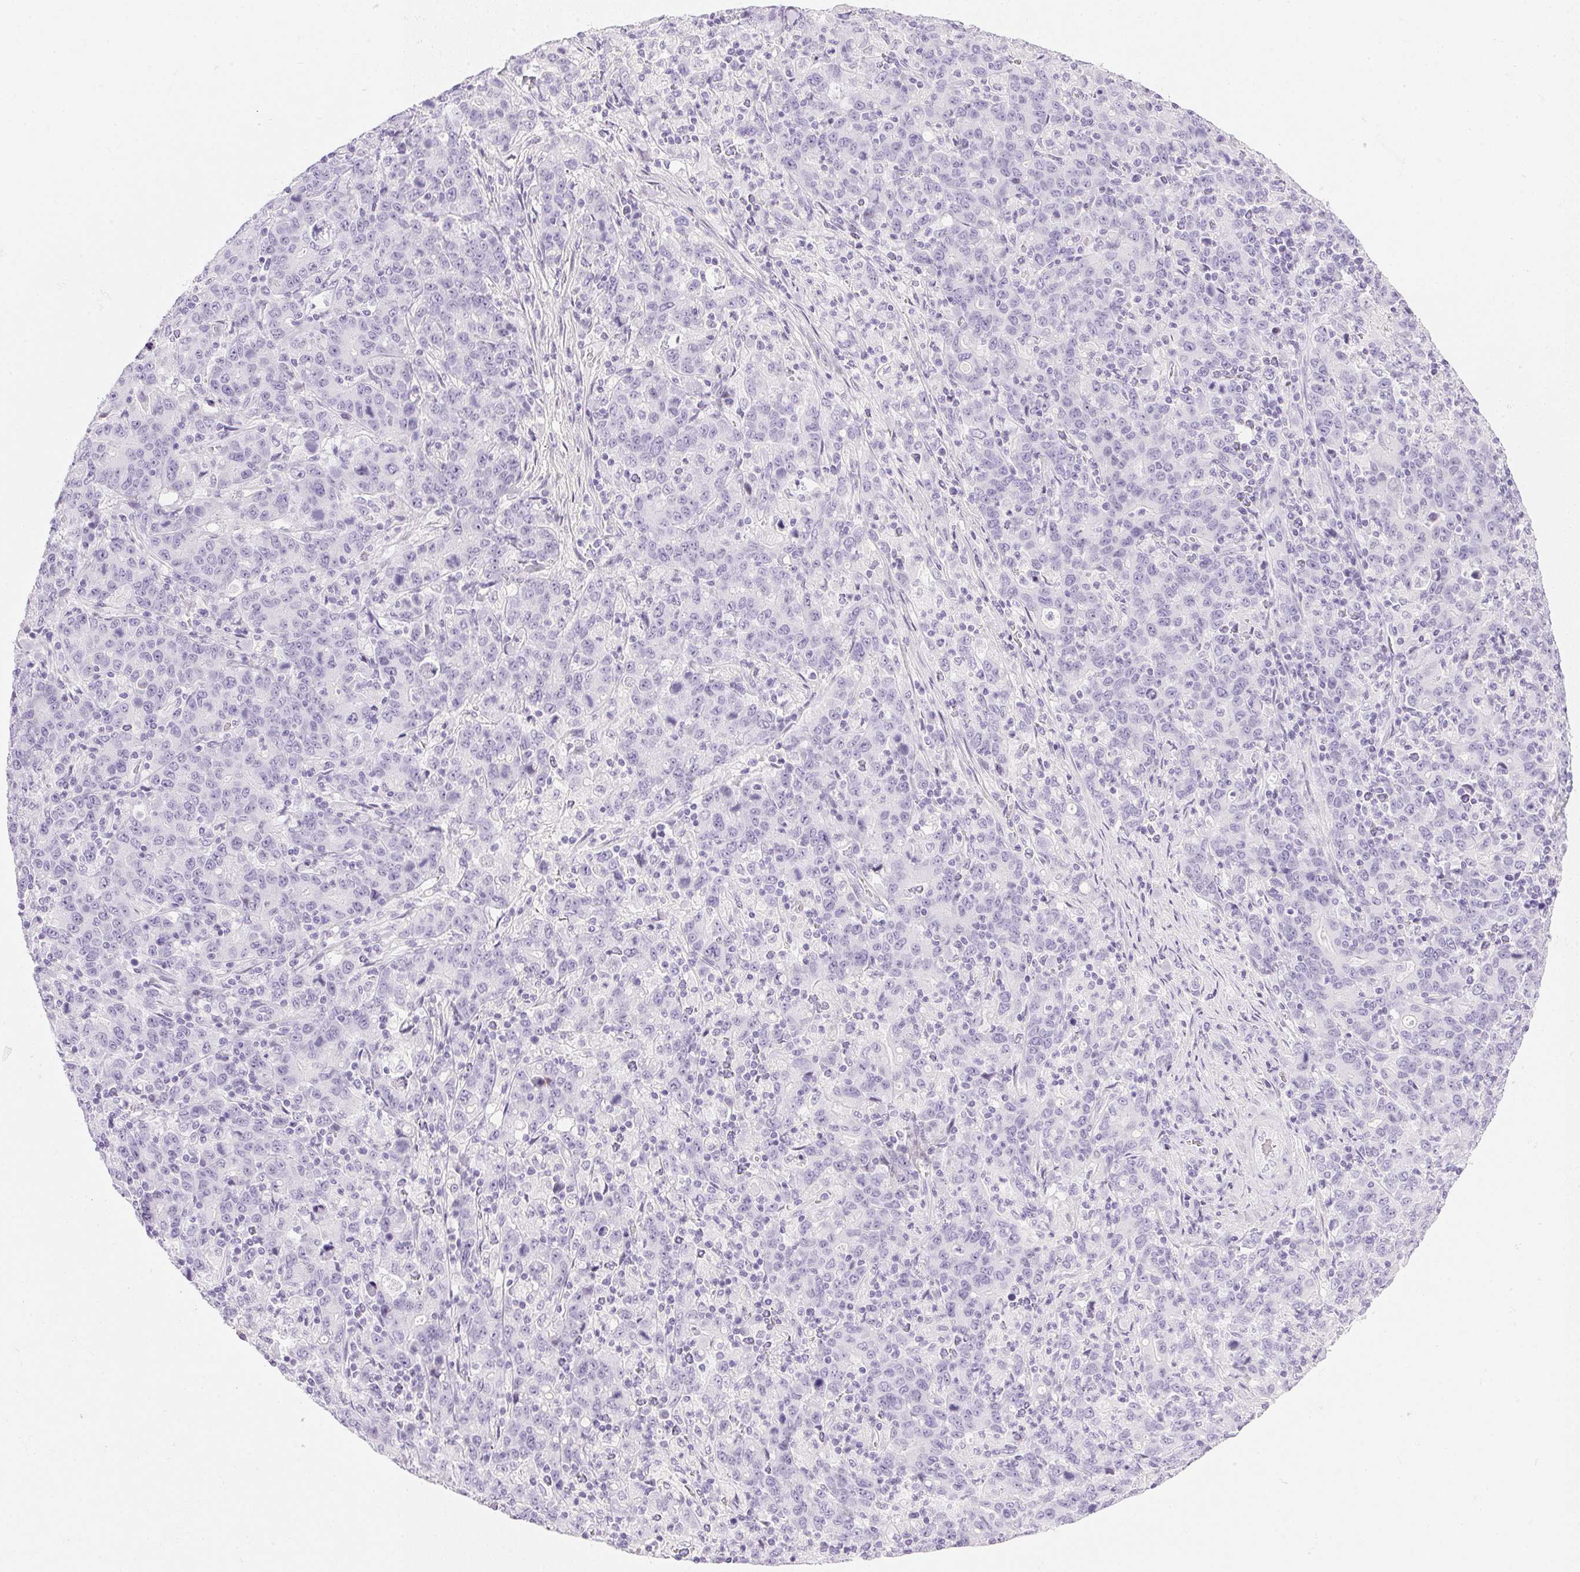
{"staining": {"intensity": "negative", "quantity": "none", "location": "none"}, "tissue": "stomach cancer", "cell_type": "Tumor cells", "image_type": "cancer", "snomed": [{"axis": "morphology", "description": "Adenocarcinoma, NOS"}, {"axis": "topography", "description": "Stomach, upper"}], "caption": "Stomach adenocarcinoma stained for a protein using IHC demonstrates no staining tumor cells.", "gene": "CPB1", "patient": {"sex": "male", "age": 69}}